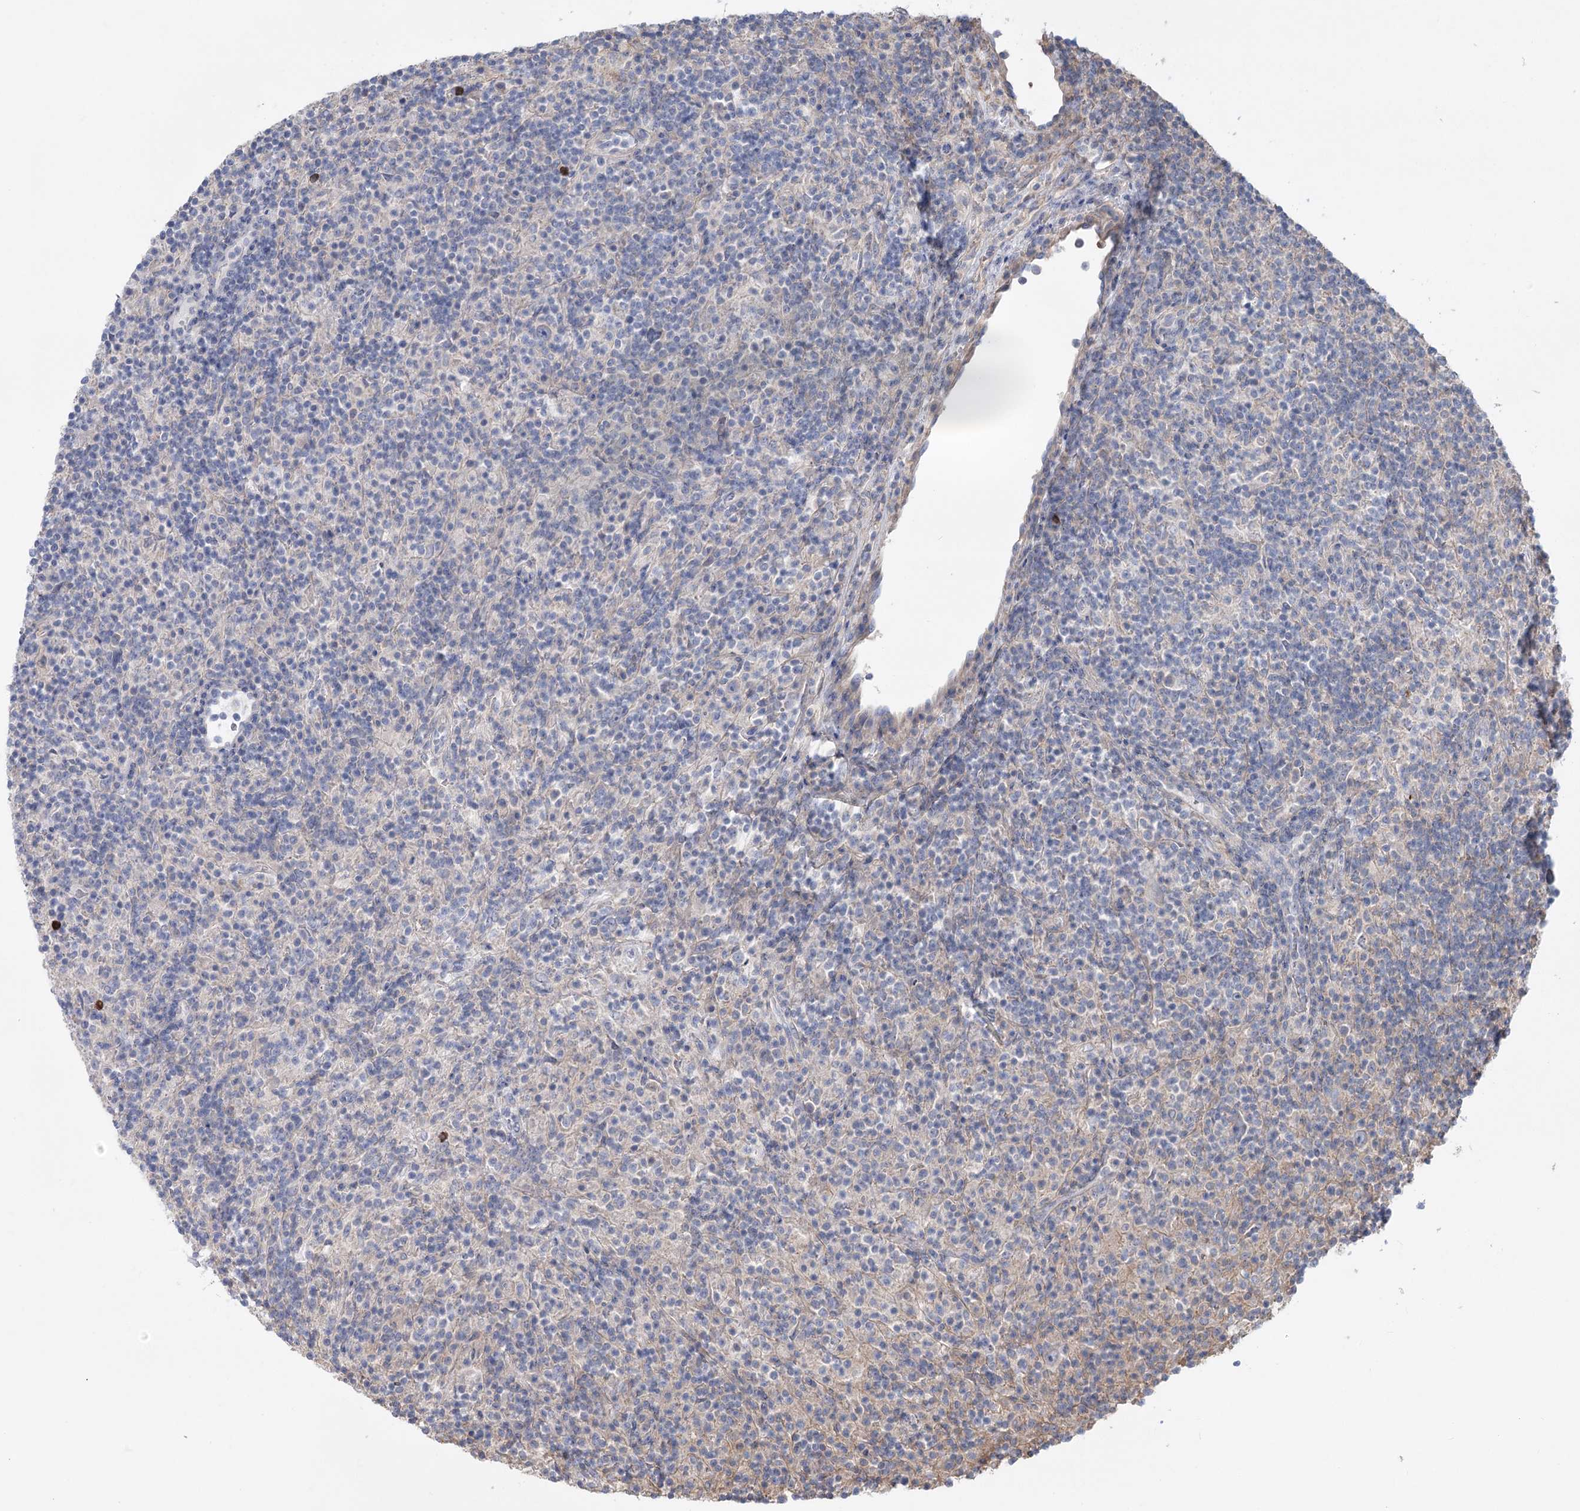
{"staining": {"intensity": "negative", "quantity": "none", "location": "none"}, "tissue": "lymphoma", "cell_type": "Tumor cells", "image_type": "cancer", "snomed": [{"axis": "morphology", "description": "Hodgkin's disease, NOS"}, {"axis": "topography", "description": "Lymph node"}], "caption": "DAB immunohistochemical staining of Hodgkin's disease shows no significant expression in tumor cells.", "gene": "LARP1B", "patient": {"sex": "male", "age": 70}}